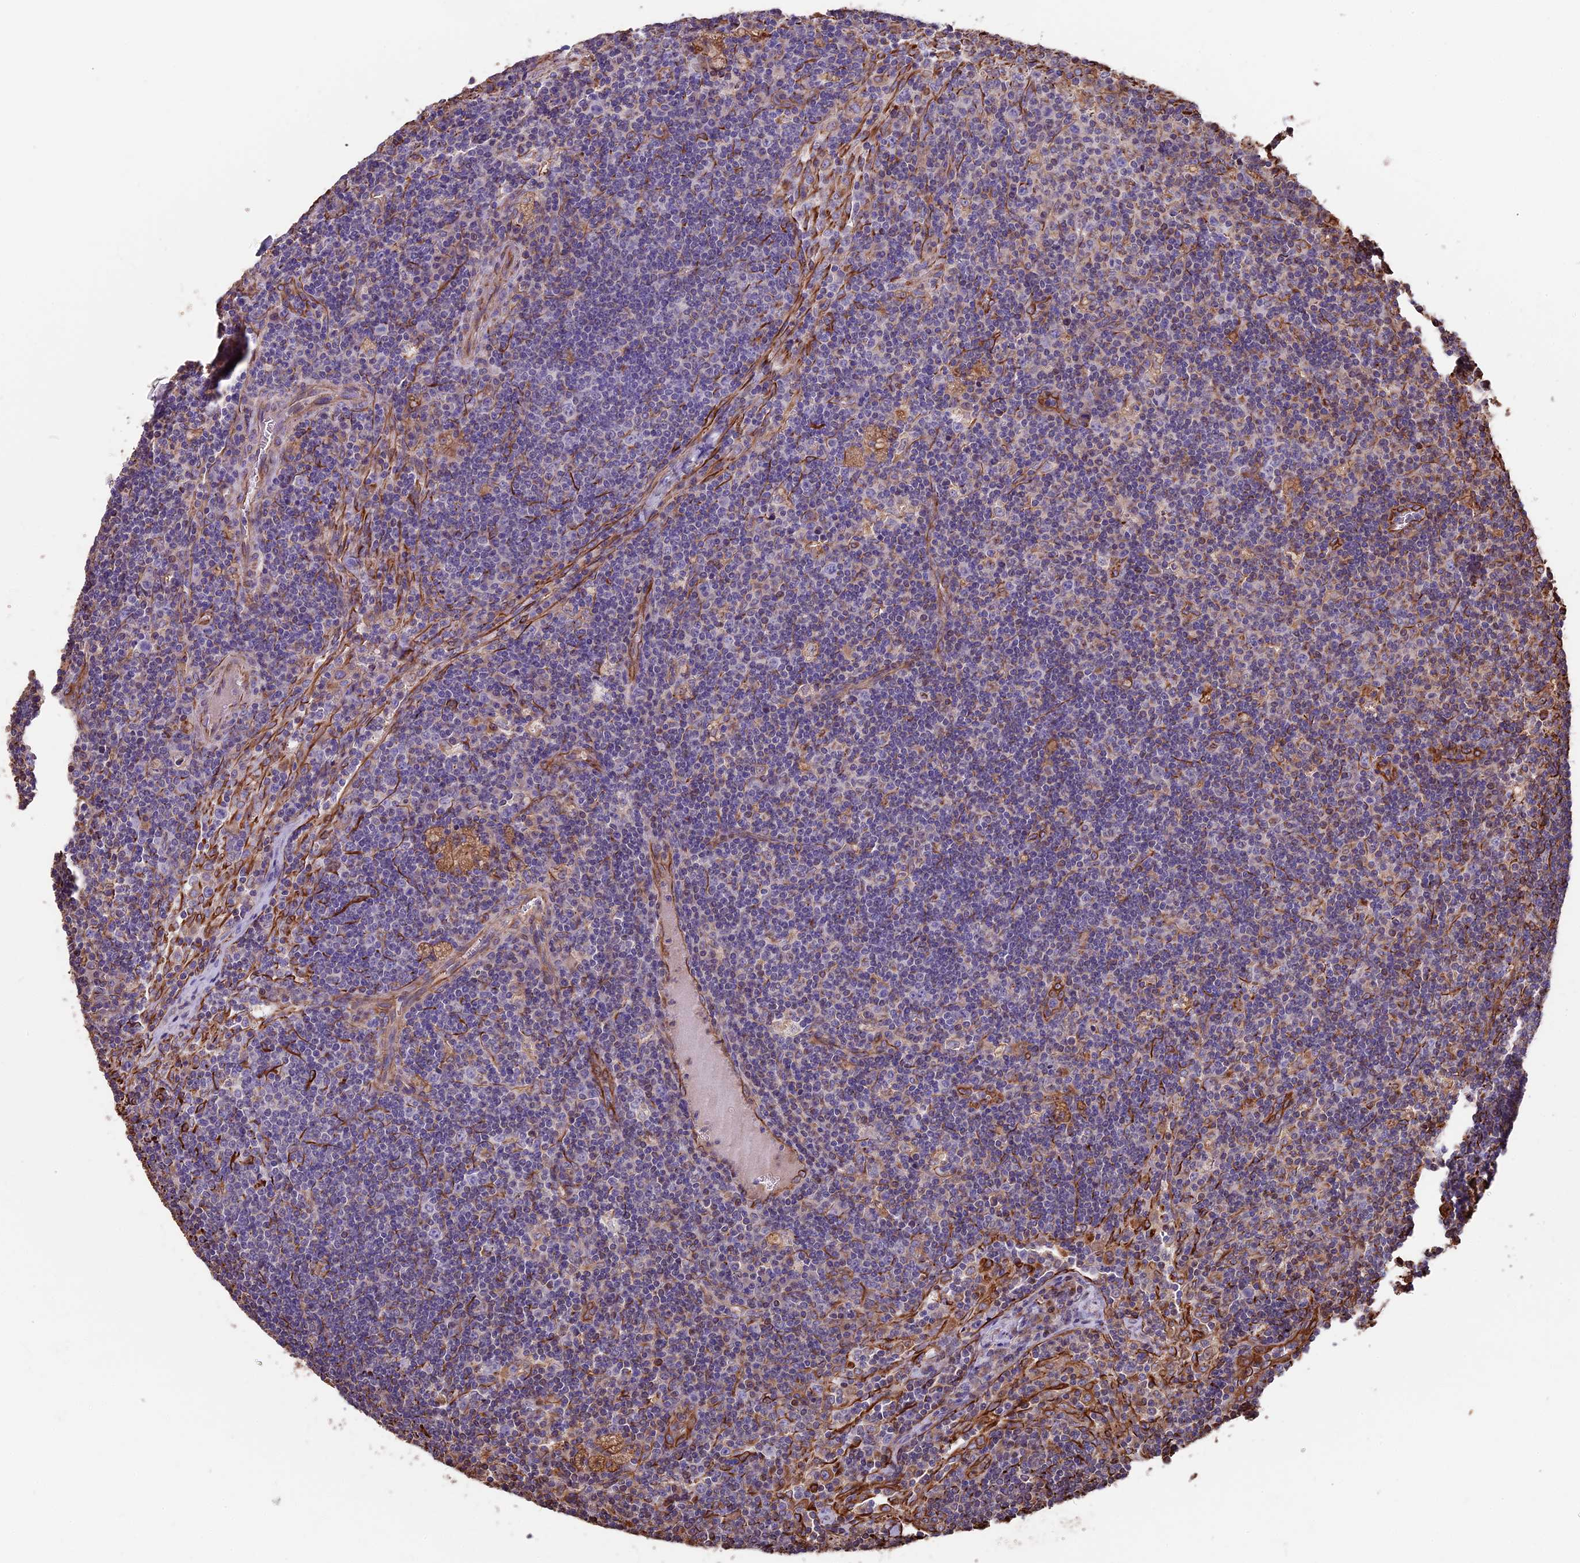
{"staining": {"intensity": "negative", "quantity": "none", "location": "none"}, "tissue": "lymph node", "cell_type": "Germinal center cells", "image_type": "normal", "snomed": [{"axis": "morphology", "description": "Normal tissue, NOS"}, {"axis": "topography", "description": "Lymph node"}], "caption": "Immunohistochemistry of benign lymph node exhibits no staining in germinal center cells. (Immunohistochemistry, brightfield microscopy, high magnification).", "gene": "SEH1L", "patient": {"sex": "male", "age": 58}}